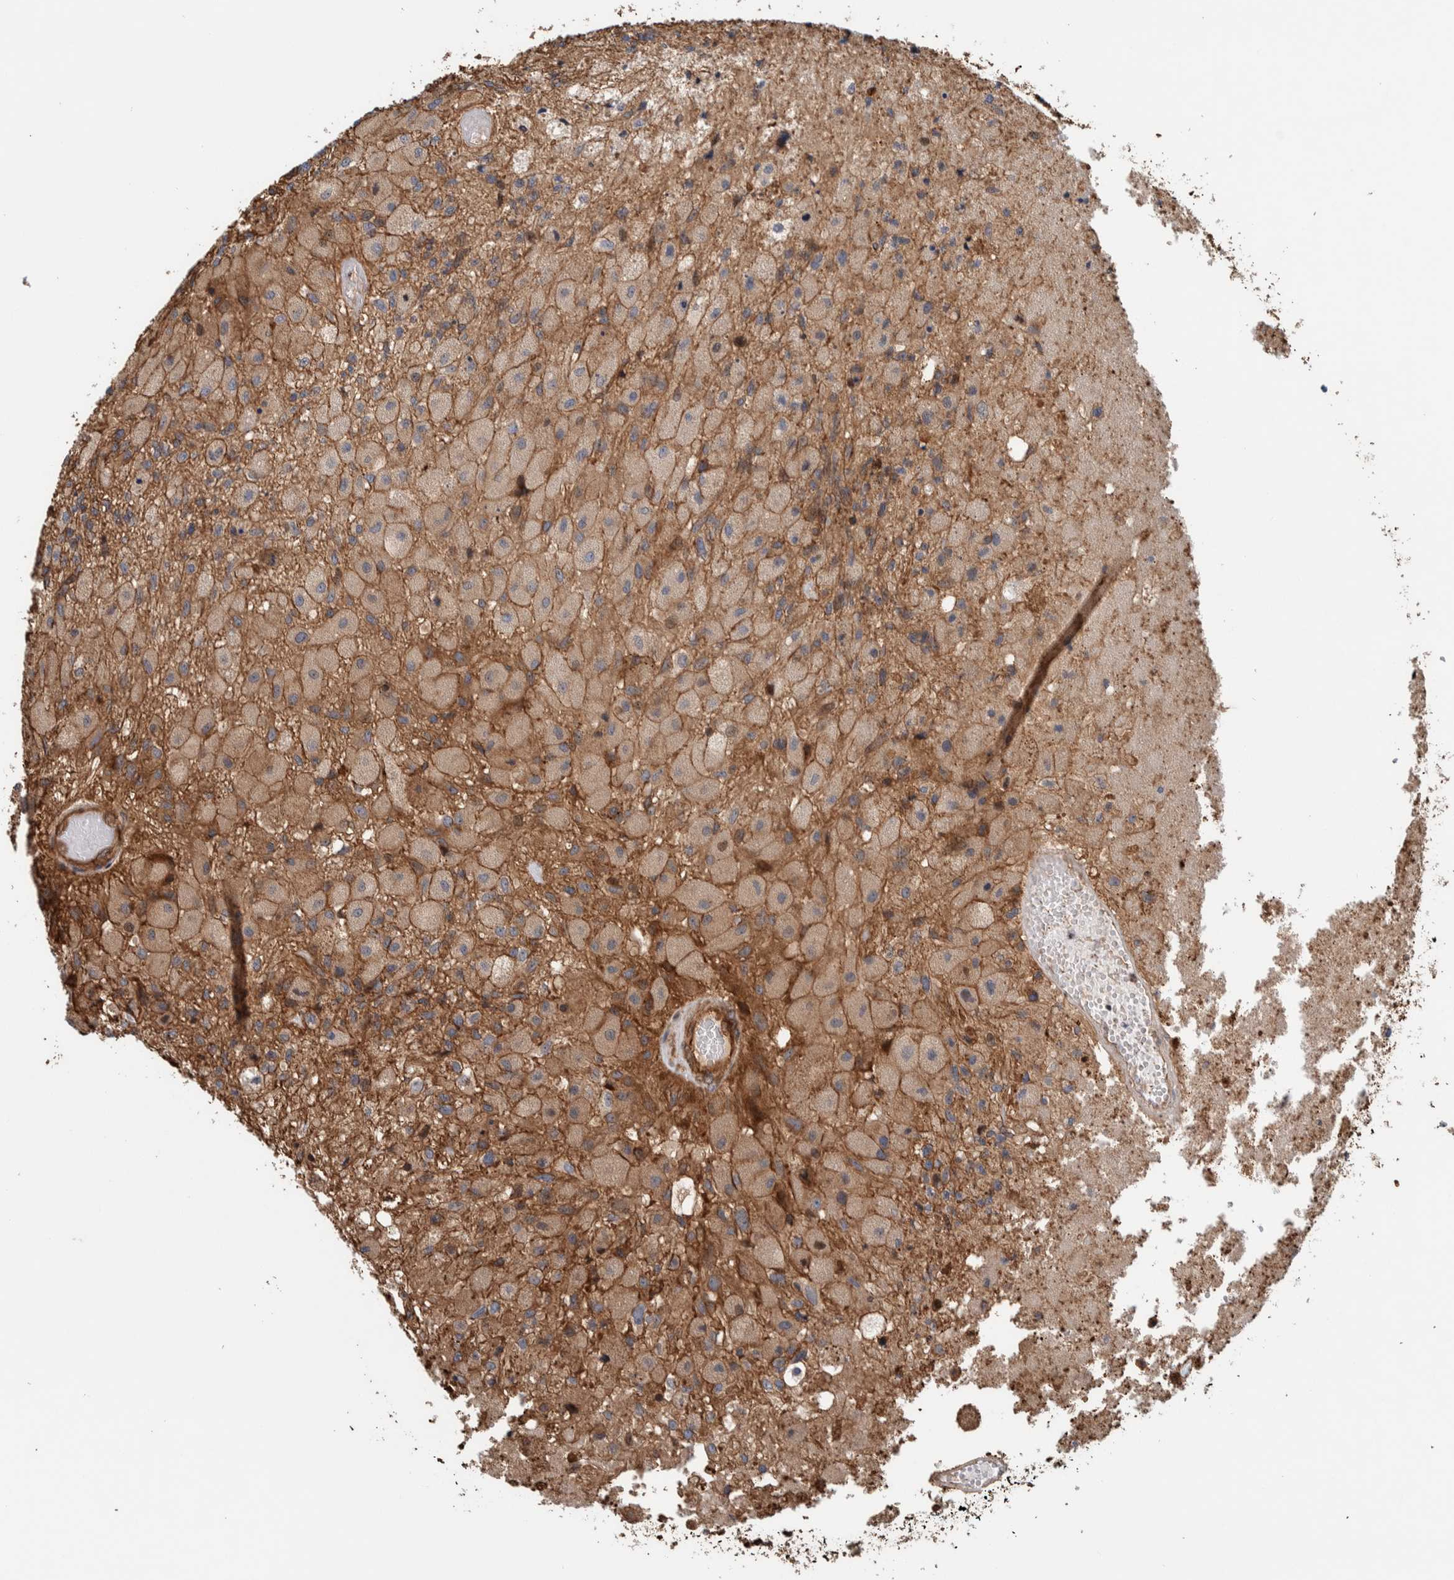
{"staining": {"intensity": "weak", "quantity": ">75%", "location": "cytoplasmic/membranous"}, "tissue": "glioma", "cell_type": "Tumor cells", "image_type": "cancer", "snomed": [{"axis": "morphology", "description": "Normal tissue, NOS"}, {"axis": "morphology", "description": "Glioma, malignant, High grade"}, {"axis": "topography", "description": "Cerebral cortex"}], "caption": "Immunohistochemical staining of malignant glioma (high-grade) exhibits low levels of weak cytoplasmic/membranous protein staining in approximately >75% of tumor cells. (Stains: DAB in brown, nuclei in blue, Microscopy: brightfield microscopy at high magnification).", "gene": "PKD1L1", "patient": {"sex": "male", "age": 77}}